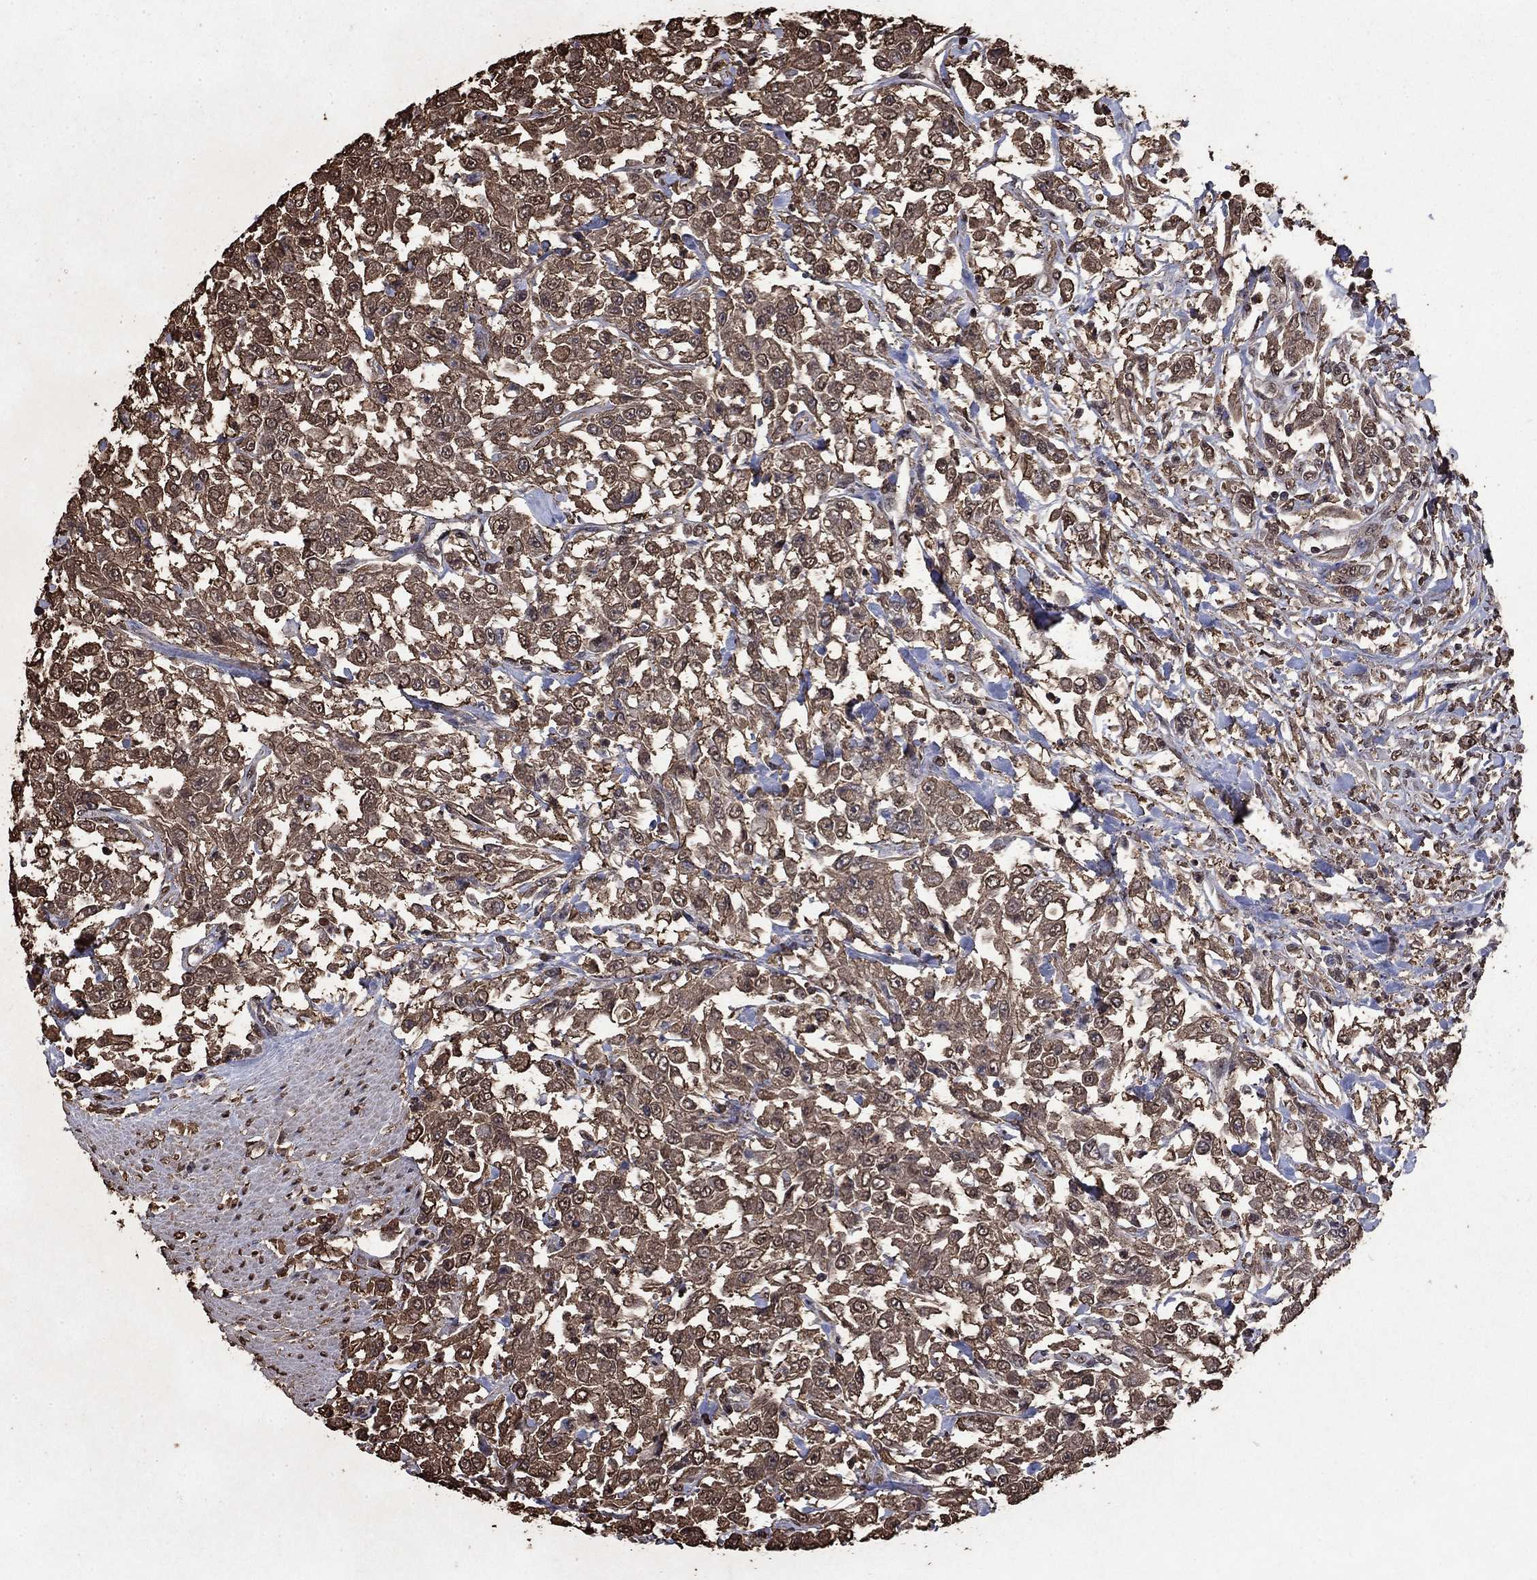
{"staining": {"intensity": "moderate", "quantity": ">75%", "location": "cytoplasmic/membranous"}, "tissue": "urothelial cancer", "cell_type": "Tumor cells", "image_type": "cancer", "snomed": [{"axis": "morphology", "description": "Urothelial carcinoma, High grade"}, {"axis": "topography", "description": "Urinary bladder"}], "caption": "Protein analysis of urothelial carcinoma (high-grade) tissue demonstrates moderate cytoplasmic/membranous expression in approximately >75% of tumor cells.", "gene": "GAPDH", "patient": {"sex": "male", "age": 46}}